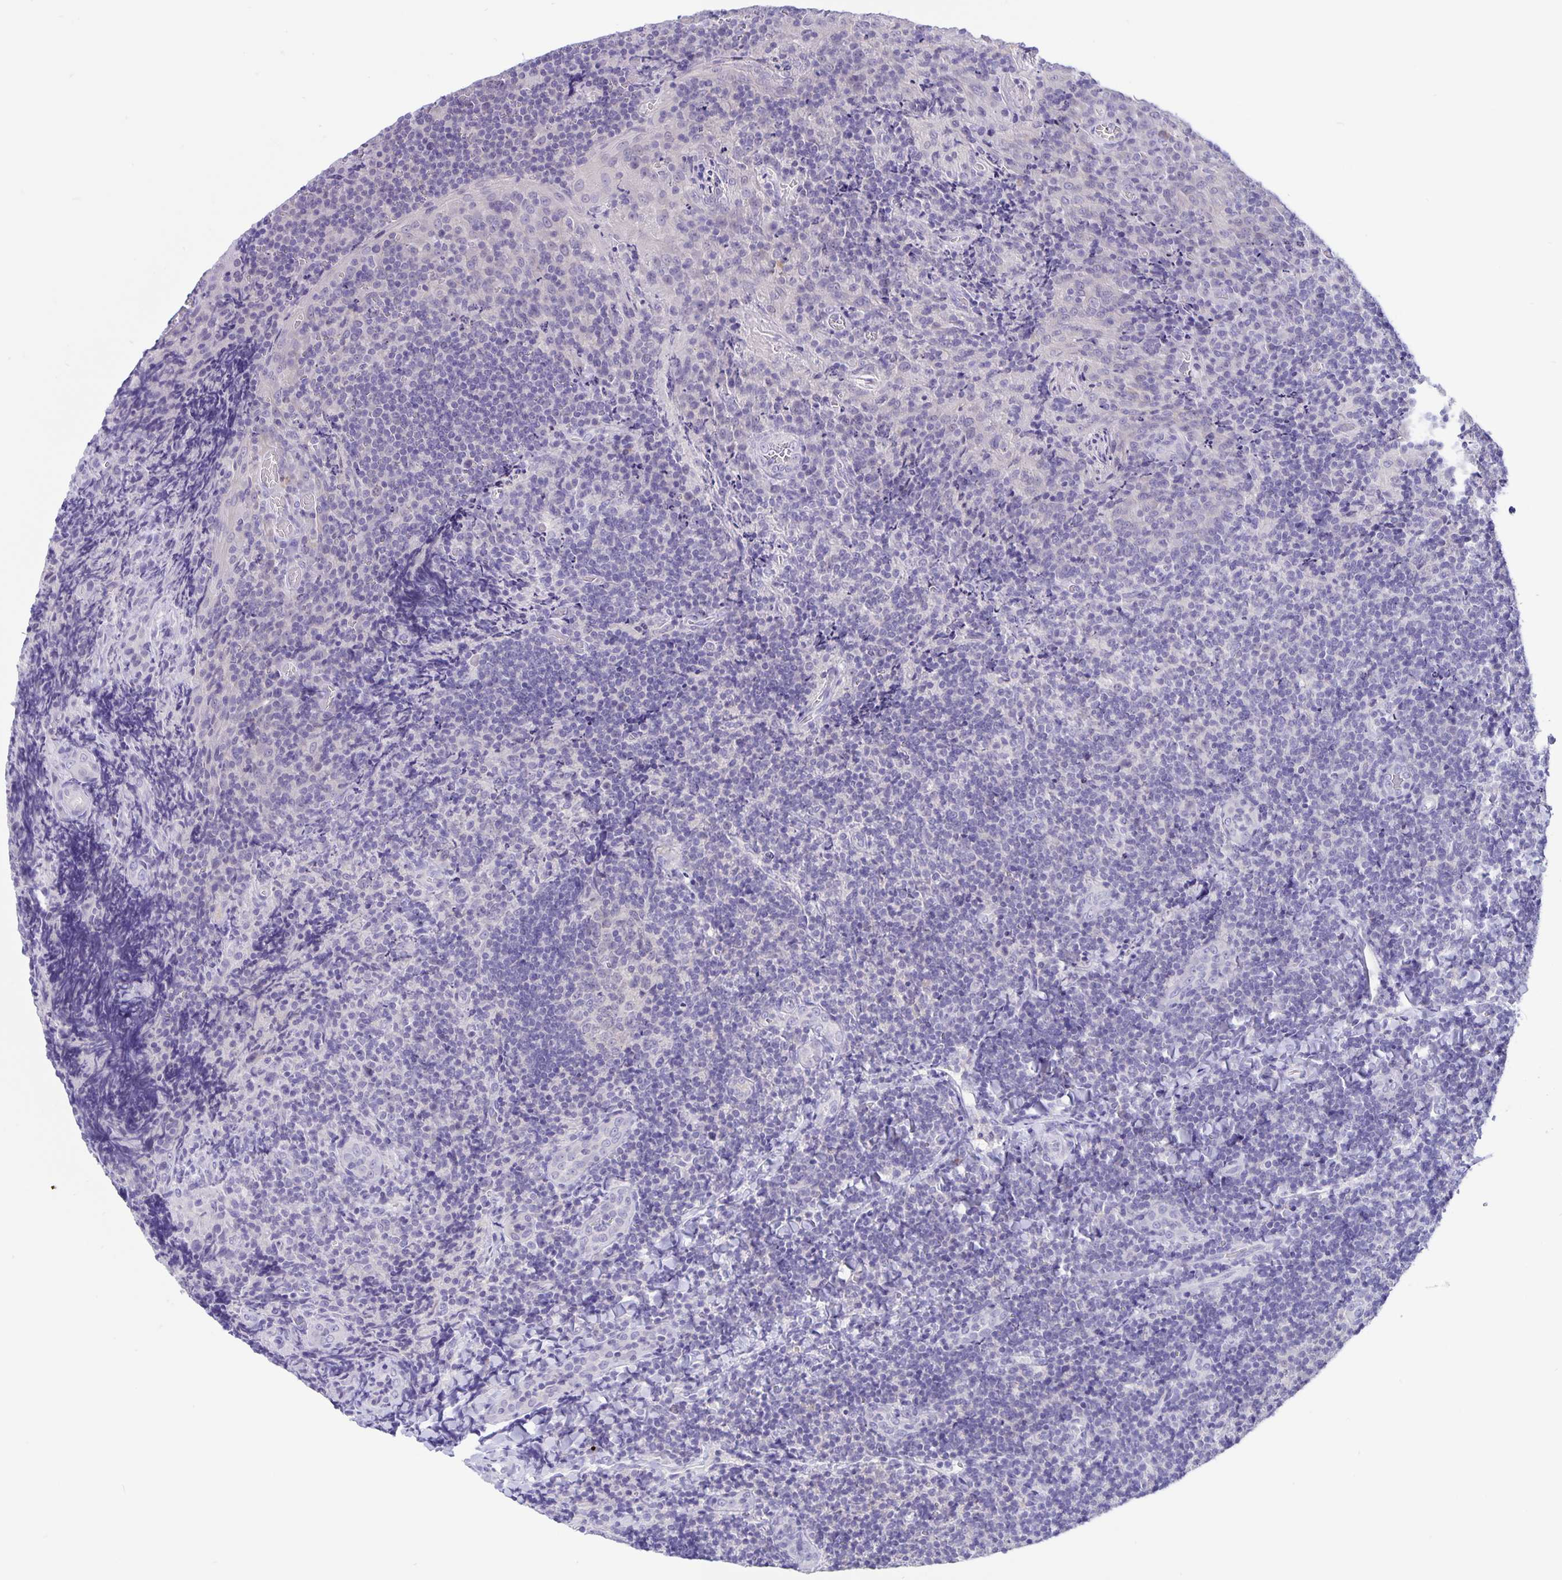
{"staining": {"intensity": "negative", "quantity": "none", "location": "none"}, "tissue": "tonsil", "cell_type": "Germinal center cells", "image_type": "normal", "snomed": [{"axis": "morphology", "description": "Normal tissue, NOS"}, {"axis": "topography", "description": "Tonsil"}], "caption": "Germinal center cells are negative for brown protein staining in normal tonsil. Nuclei are stained in blue.", "gene": "ERMN", "patient": {"sex": "male", "age": 17}}